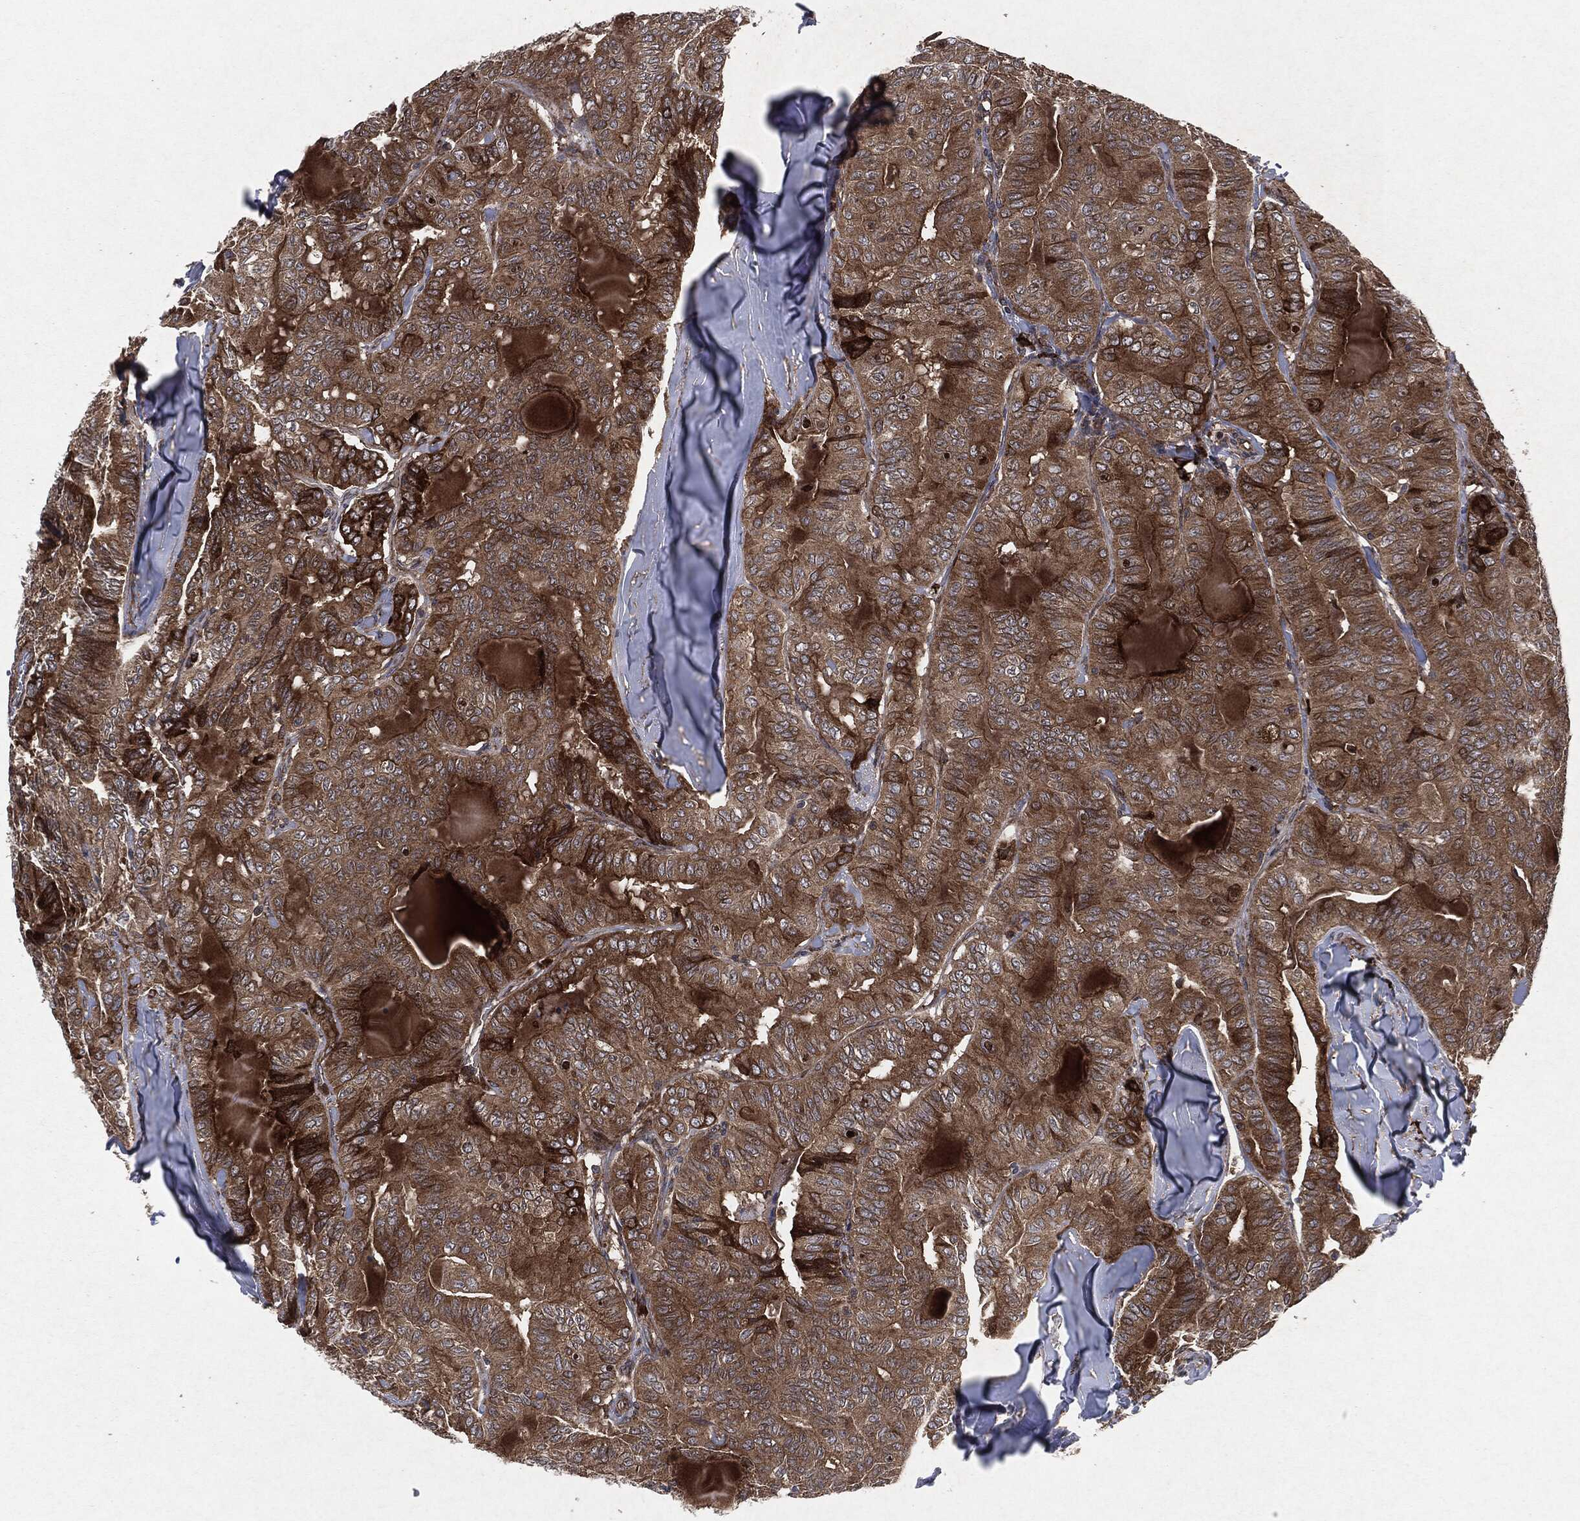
{"staining": {"intensity": "strong", "quantity": "25%-75%", "location": "cytoplasmic/membranous"}, "tissue": "thyroid cancer", "cell_type": "Tumor cells", "image_type": "cancer", "snomed": [{"axis": "morphology", "description": "Papillary adenocarcinoma, NOS"}, {"axis": "topography", "description": "Thyroid gland"}], "caption": "Human papillary adenocarcinoma (thyroid) stained with a protein marker displays strong staining in tumor cells.", "gene": "RAF1", "patient": {"sex": "female", "age": 68}}